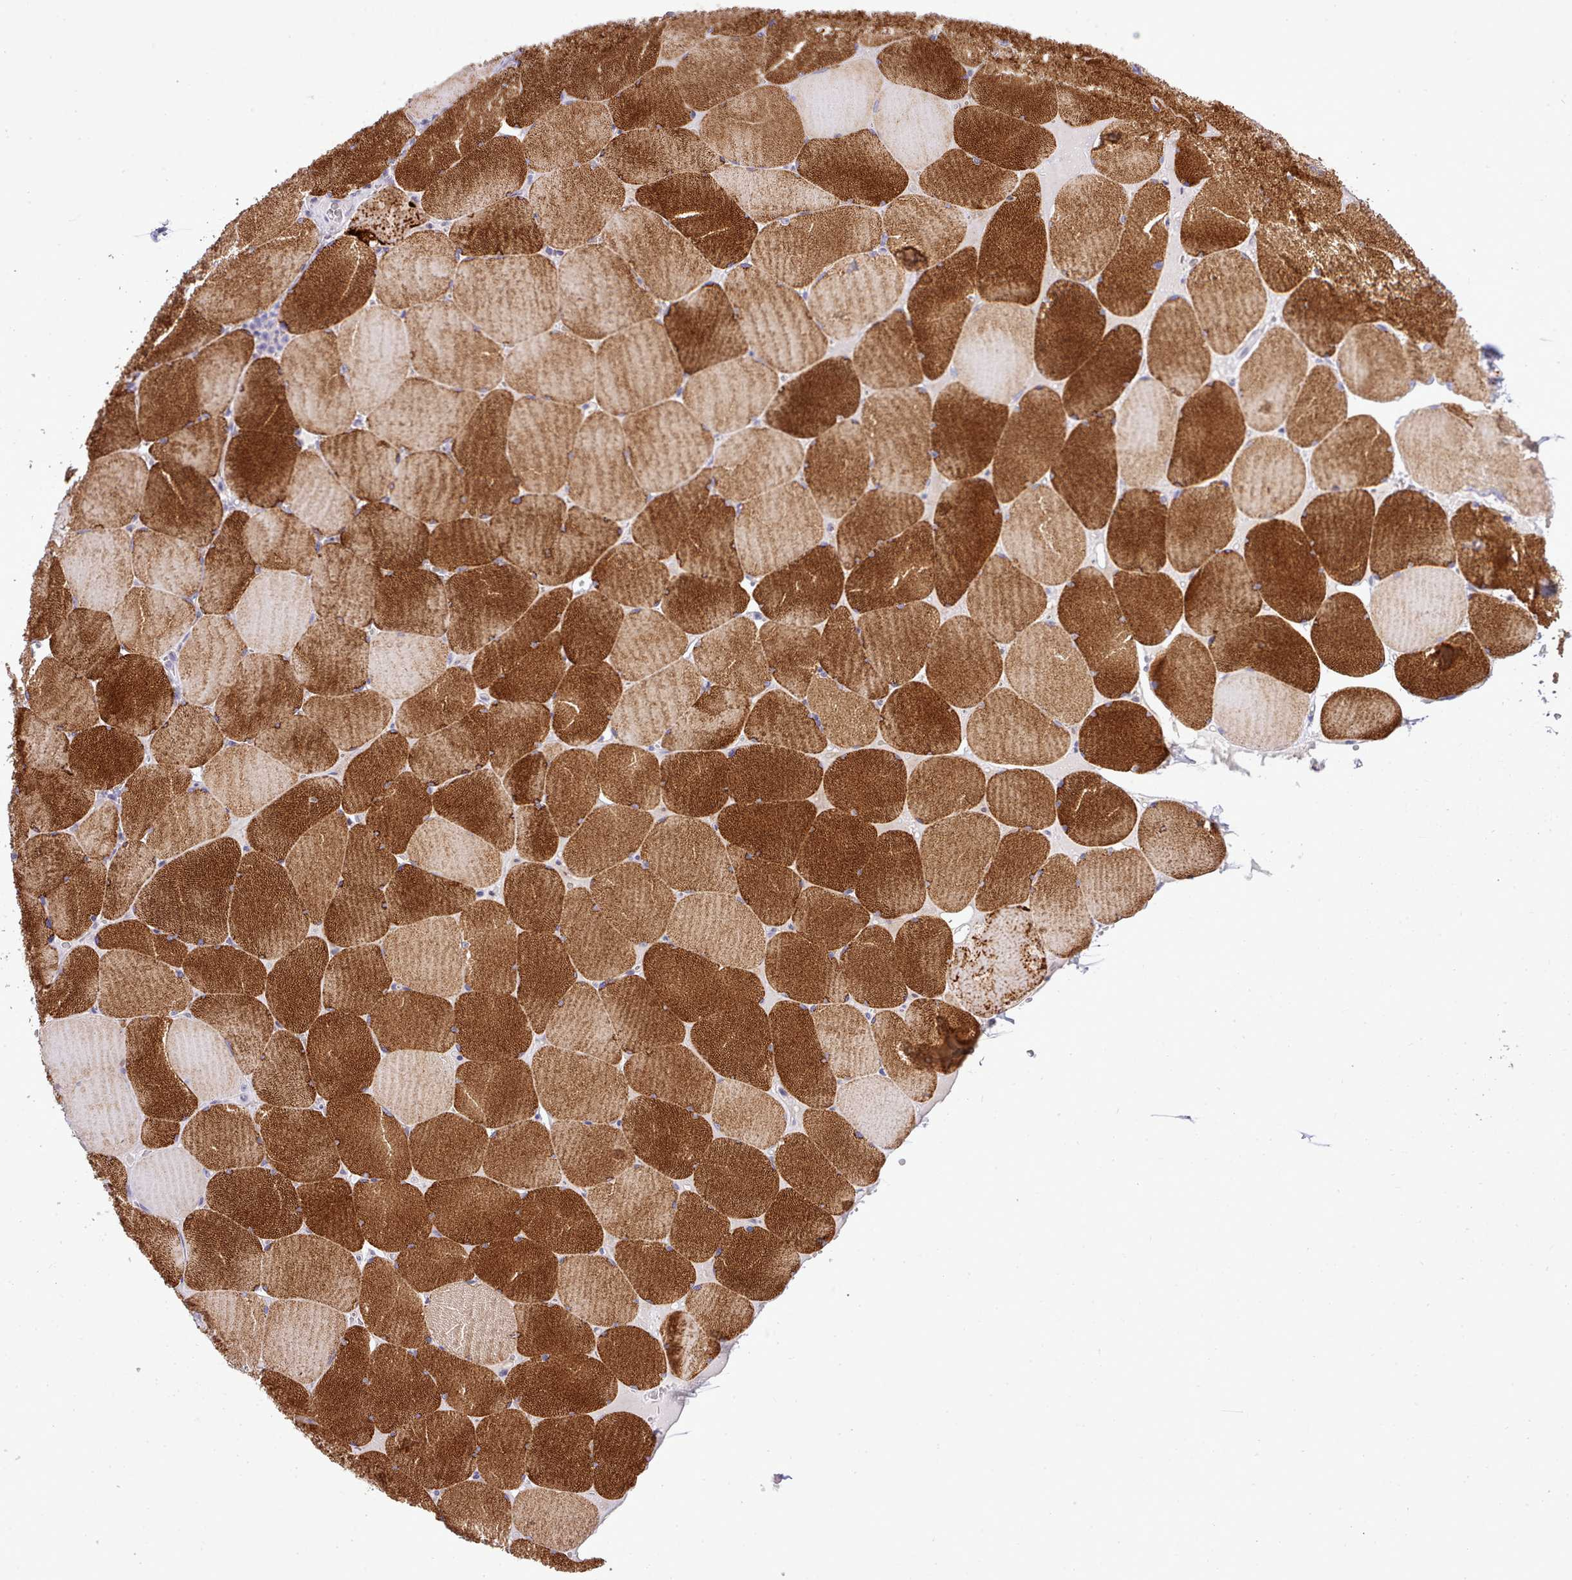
{"staining": {"intensity": "strong", "quantity": ">75%", "location": "cytoplasmic/membranous"}, "tissue": "skeletal muscle", "cell_type": "Myocytes", "image_type": "normal", "snomed": [{"axis": "morphology", "description": "Normal tissue, NOS"}, {"axis": "topography", "description": "Skeletal muscle"}, {"axis": "topography", "description": "Head-Neck"}], "caption": "Immunohistochemical staining of benign human skeletal muscle exhibits high levels of strong cytoplasmic/membranous expression in approximately >75% of myocytes. (DAB IHC, brown staining for protein, blue staining for nuclei).", "gene": "FAM83E", "patient": {"sex": "male", "age": 66}}